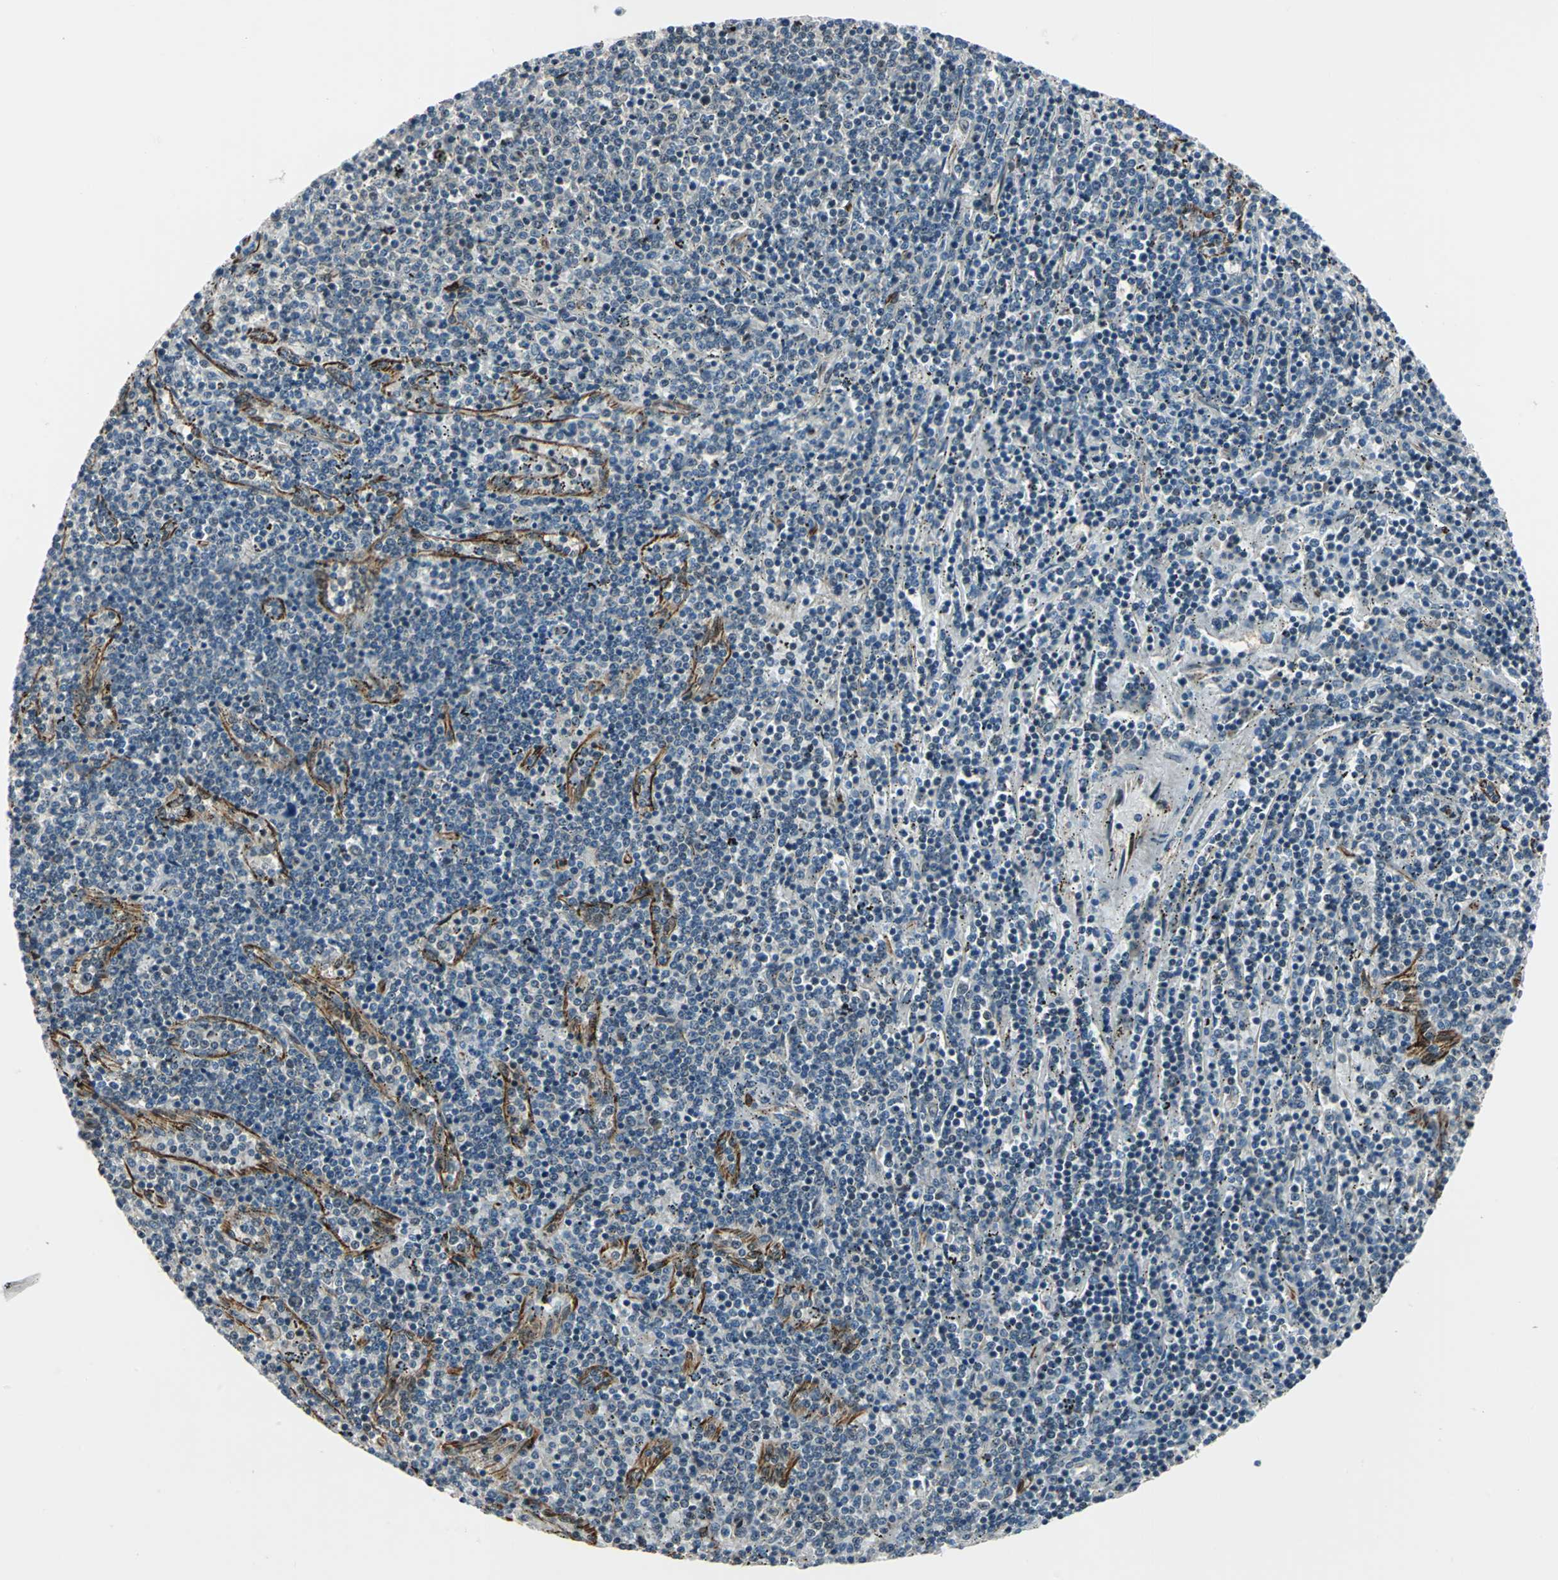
{"staining": {"intensity": "negative", "quantity": "none", "location": "none"}, "tissue": "lymphoma", "cell_type": "Tumor cells", "image_type": "cancer", "snomed": [{"axis": "morphology", "description": "Malignant lymphoma, non-Hodgkin's type, Low grade"}, {"axis": "topography", "description": "Spleen"}], "caption": "Tumor cells show no significant protein positivity in low-grade malignant lymphoma, non-Hodgkin's type. (IHC, brightfield microscopy, high magnification).", "gene": "EXD2", "patient": {"sex": "female", "age": 50}}